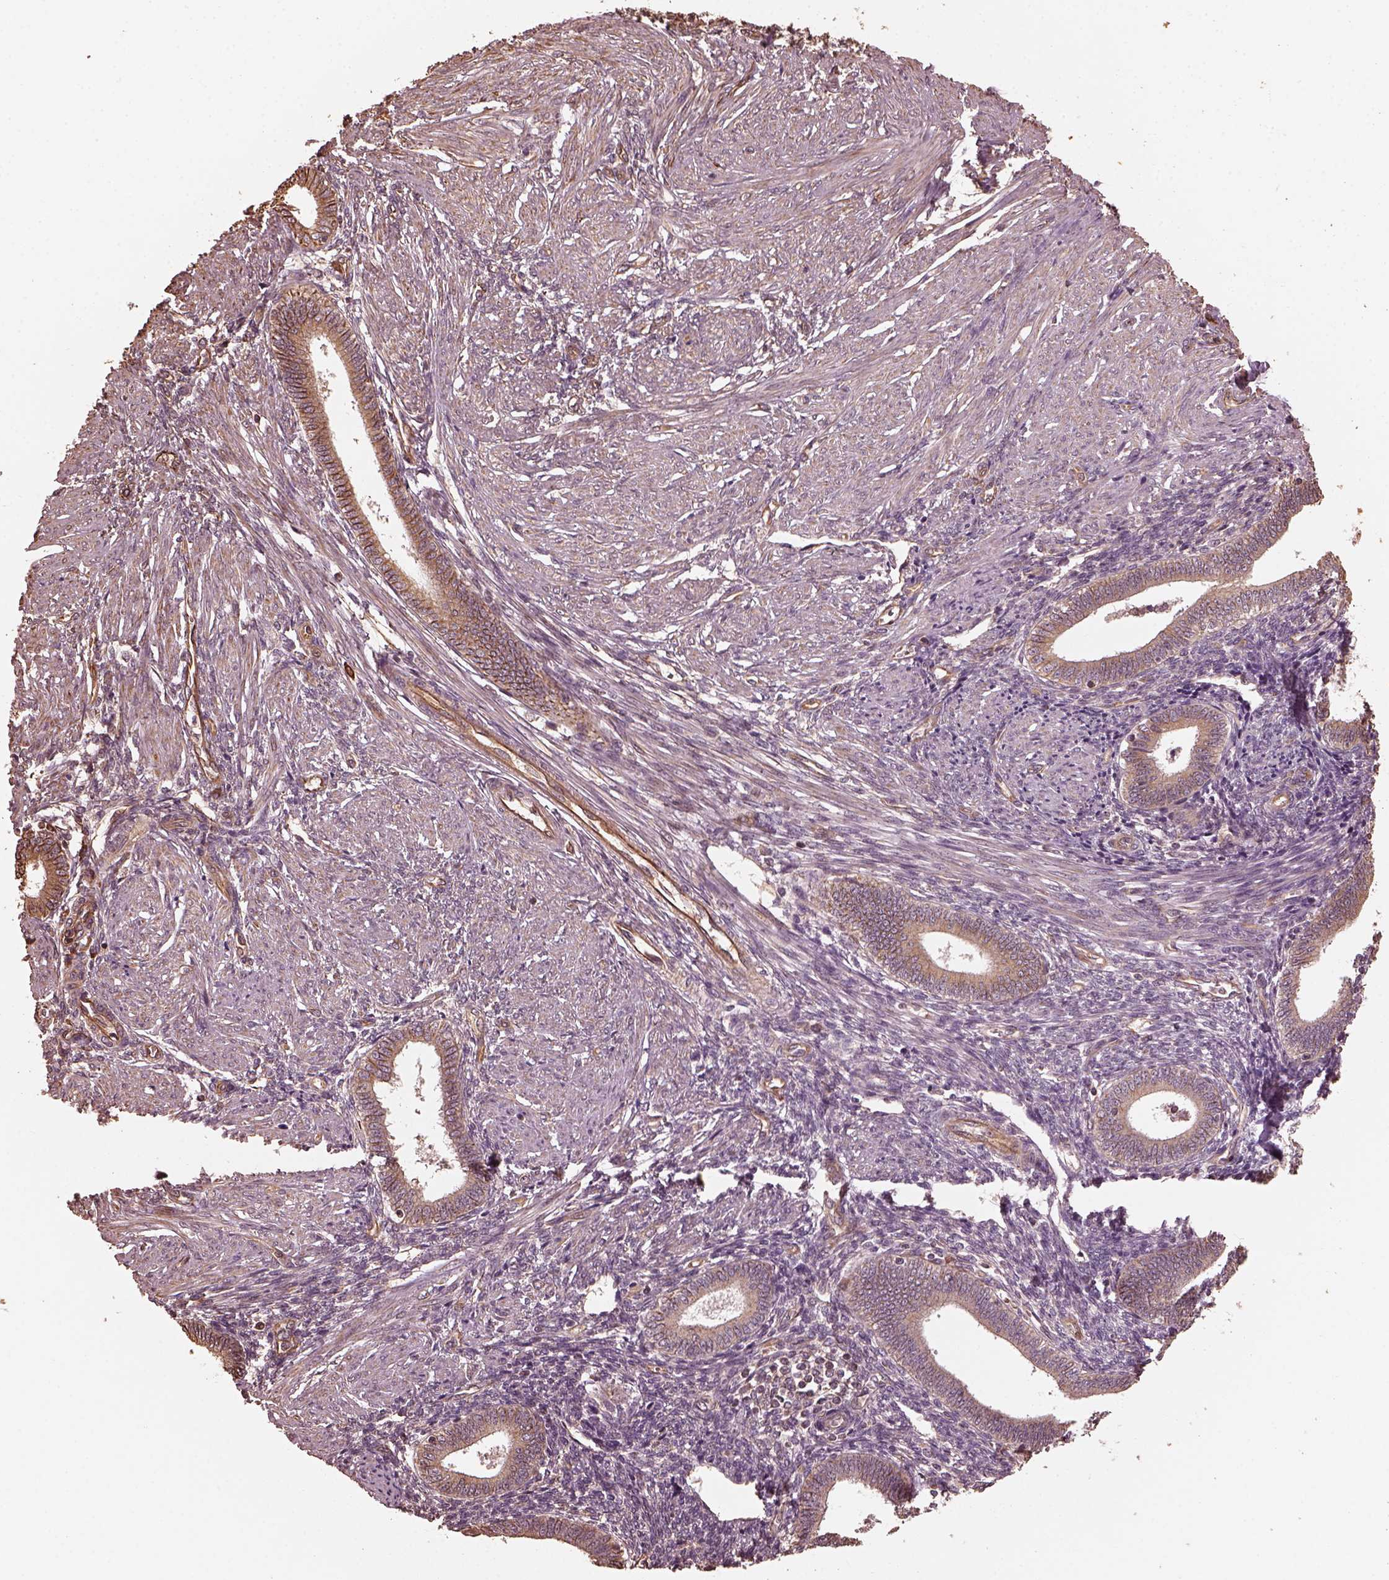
{"staining": {"intensity": "negative", "quantity": "none", "location": "none"}, "tissue": "endometrium", "cell_type": "Cells in endometrial stroma", "image_type": "normal", "snomed": [{"axis": "morphology", "description": "Normal tissue, NOS"}, {"axis": "topography", "description": "Endometrium"}], "caption": "This is a photomicrograph of immunohistochemistry staining of normal endometrium, which shows no staining in cells in endometrial stroma.", "gene": "GTPBP1", "patient": {"sex": "female", "age": 42}}